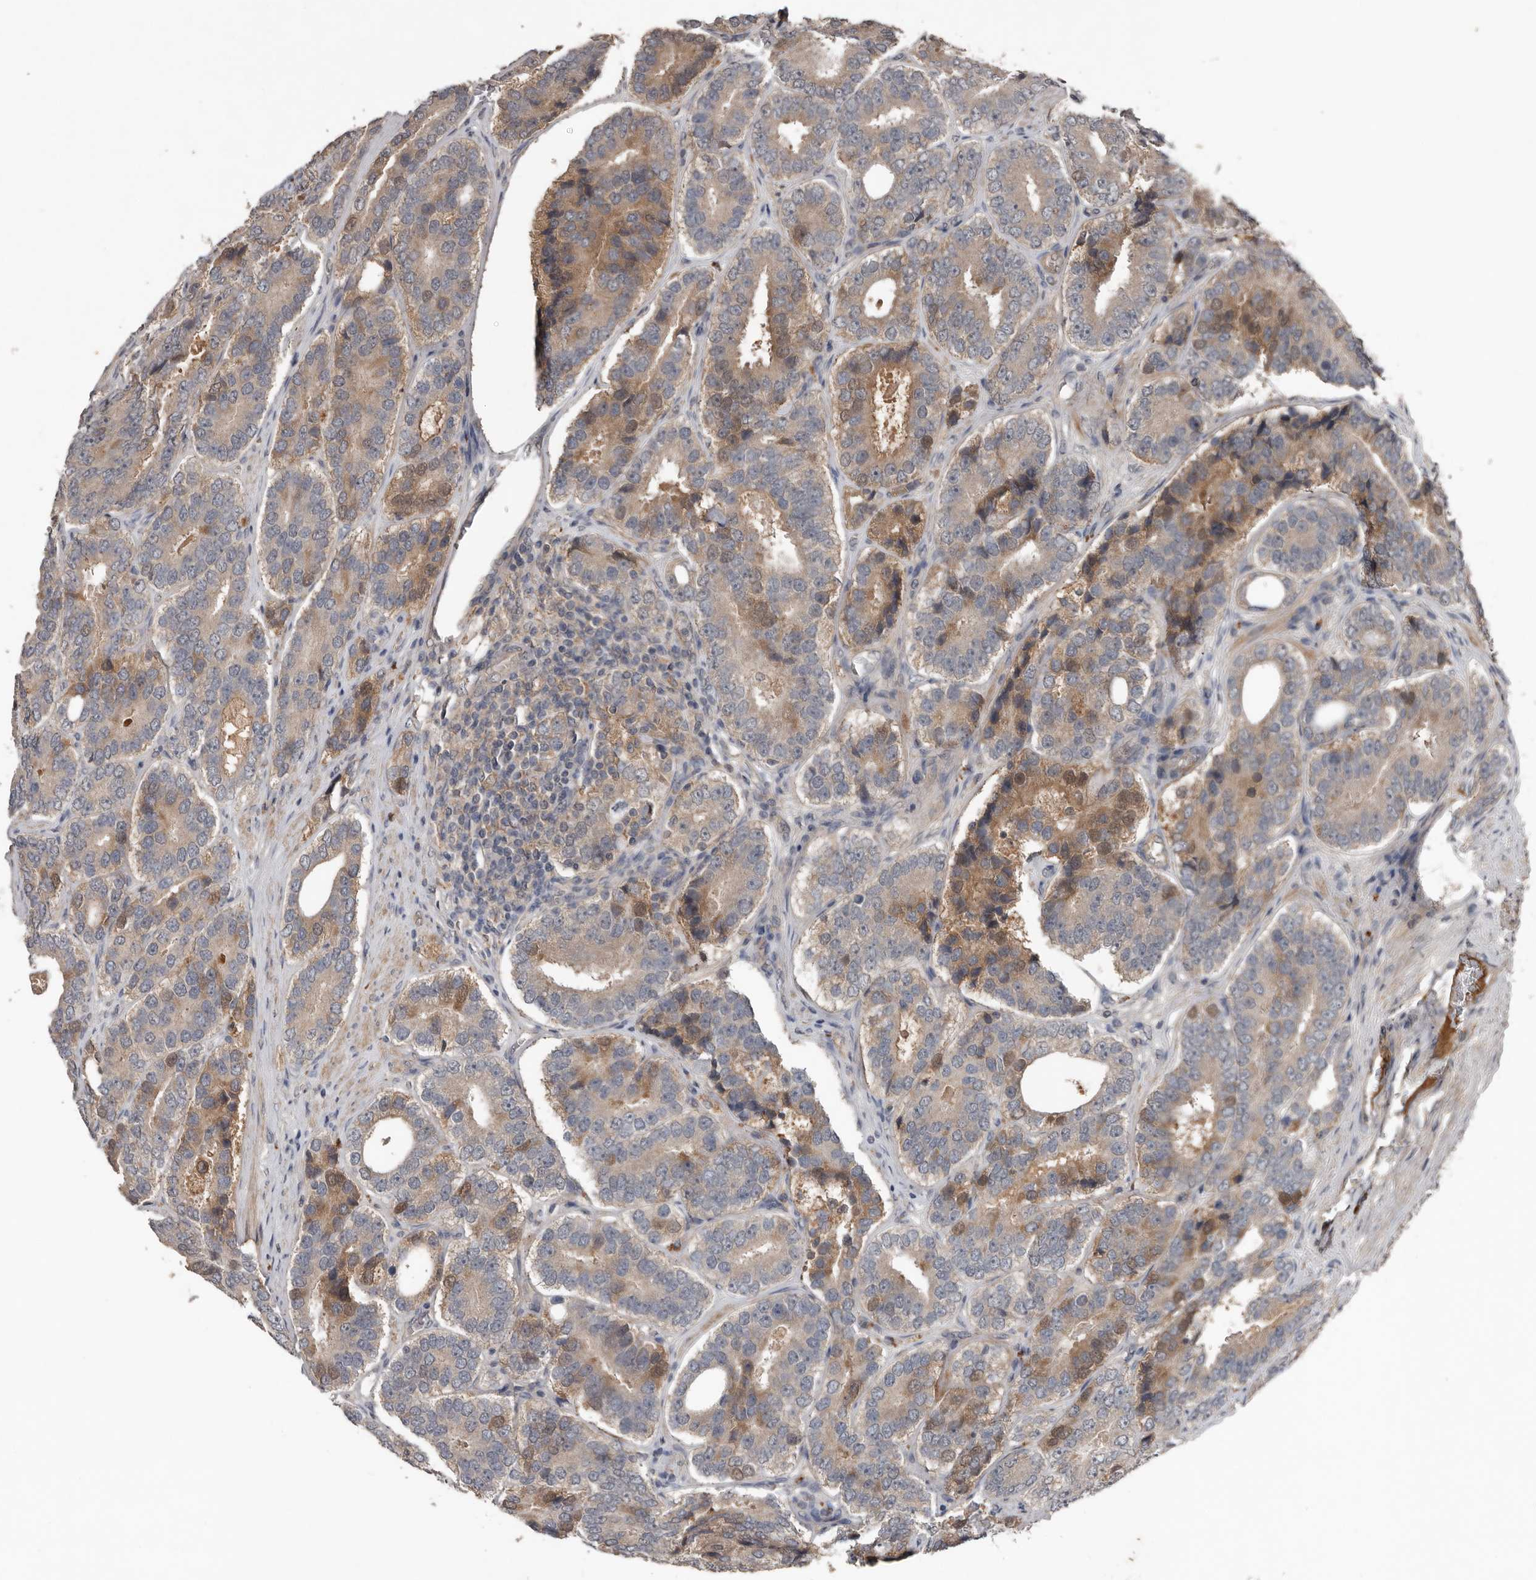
{"staining": {"intensity": "moderate", "quantity": "<25%", "location": "cytoplasmic/membranous"}, "tissue": "prostate cancer", "cell_type": "Tumor cells", "image_type": "cancer", "snomed": [{"axis": "morphology", "description": "Adenocarcinoma, High grade"}, {"axis": "topography", "description": "Prostate"}], "caption": "A brown stain highlights moderate cytoplasmic/membranous positivity of a protein in human high-grade adenocarcinoma (prostate) tumor cells.", "gene": "DNAJB4", "patient": {"sex": "male", "age": 56}}